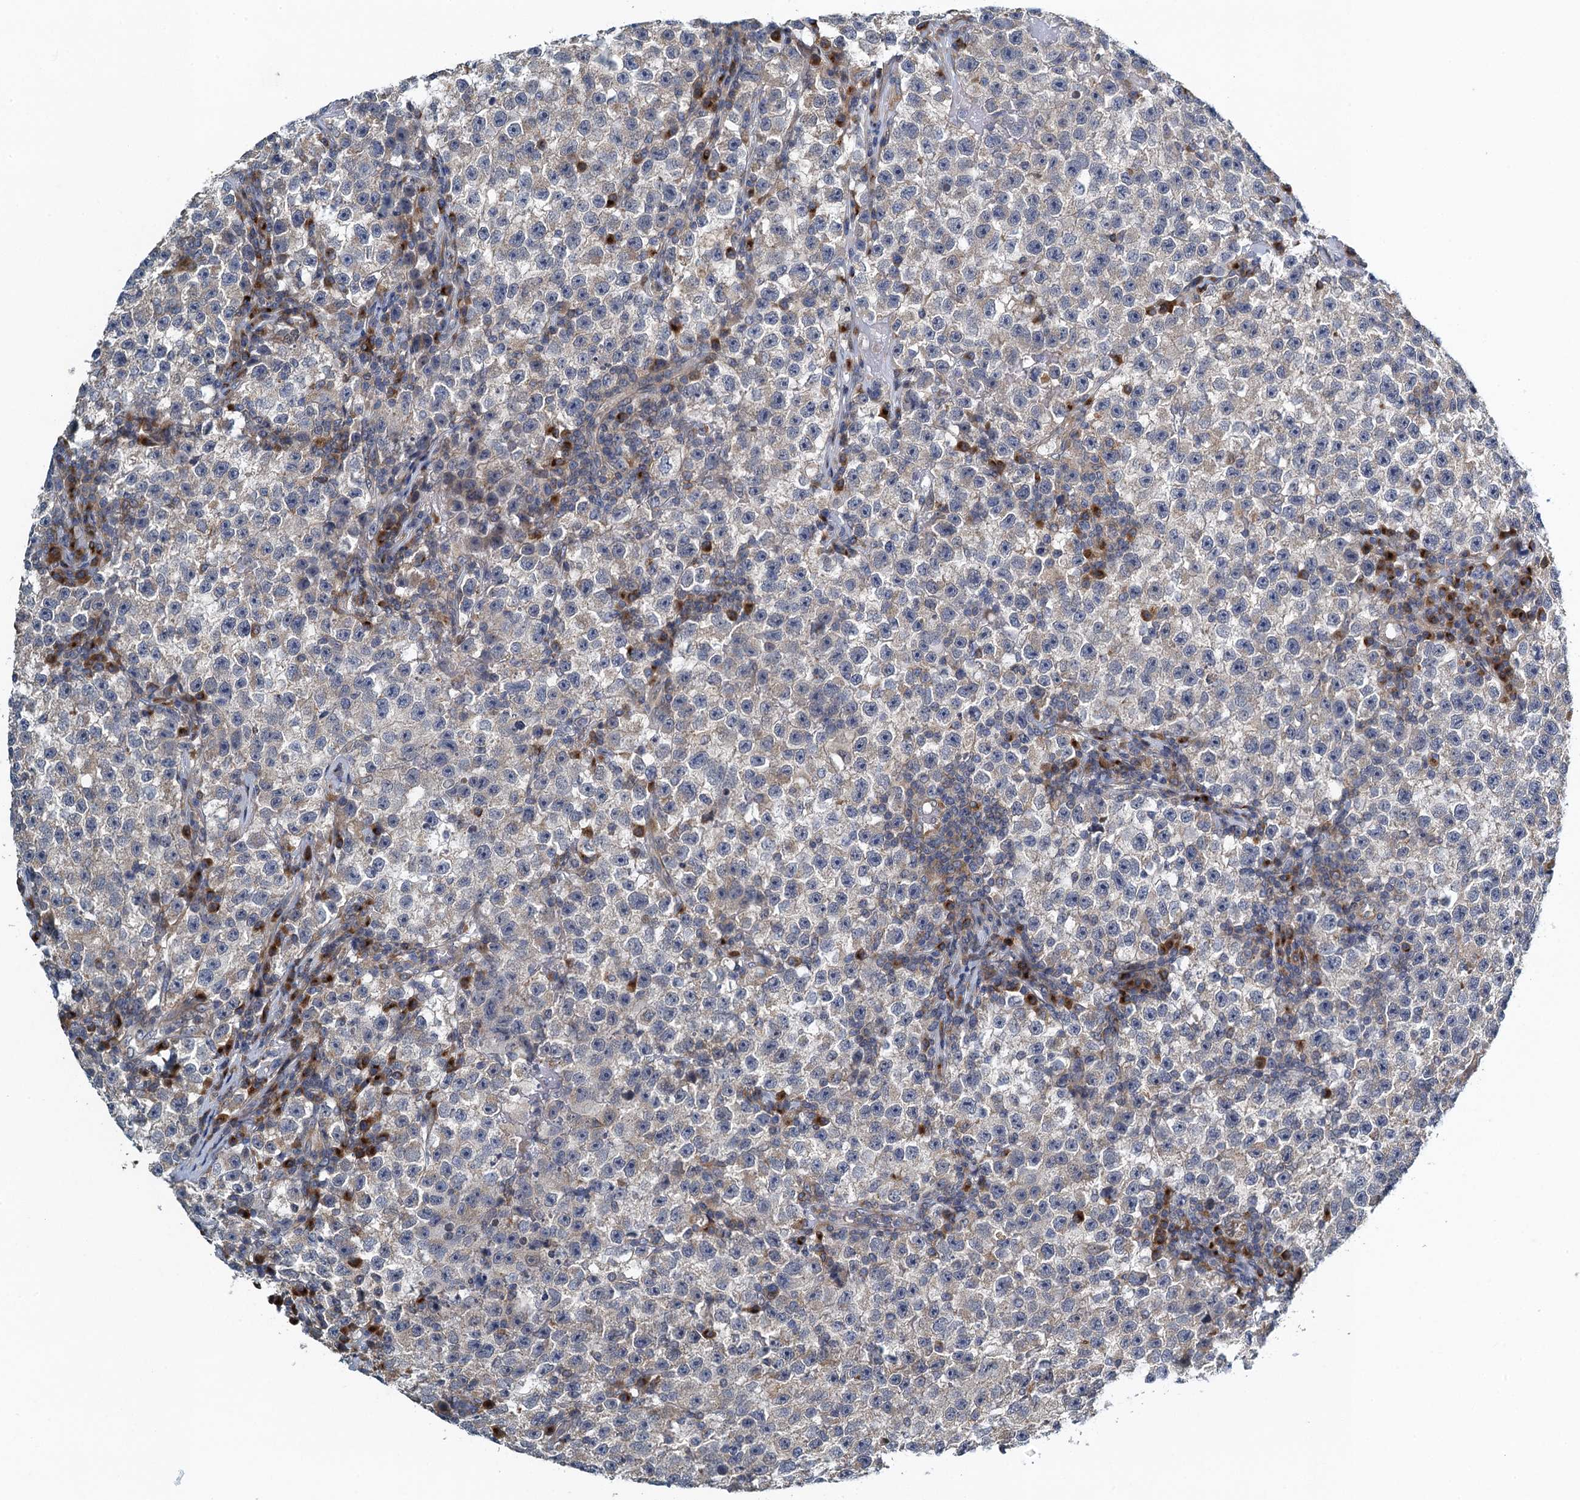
{"staining": {"intensity": "negative", "quantity": "none", "location": "none"}, "tissue": "testis cancer", "cell_type": "Tumor cells", "image_type": "cancer", "snomed": [{"axis": "morphology", "description": "Seminoma, NOS"}, {"axis": "topography", "description": "Testis"}], "caption": "A high-resolution micrograph shows IHC staining of testis seminoma, which demonstrates no significant expression in tumor cells.", "gene": "ALG2", "patient": {"sex": "male", "age": 22}}